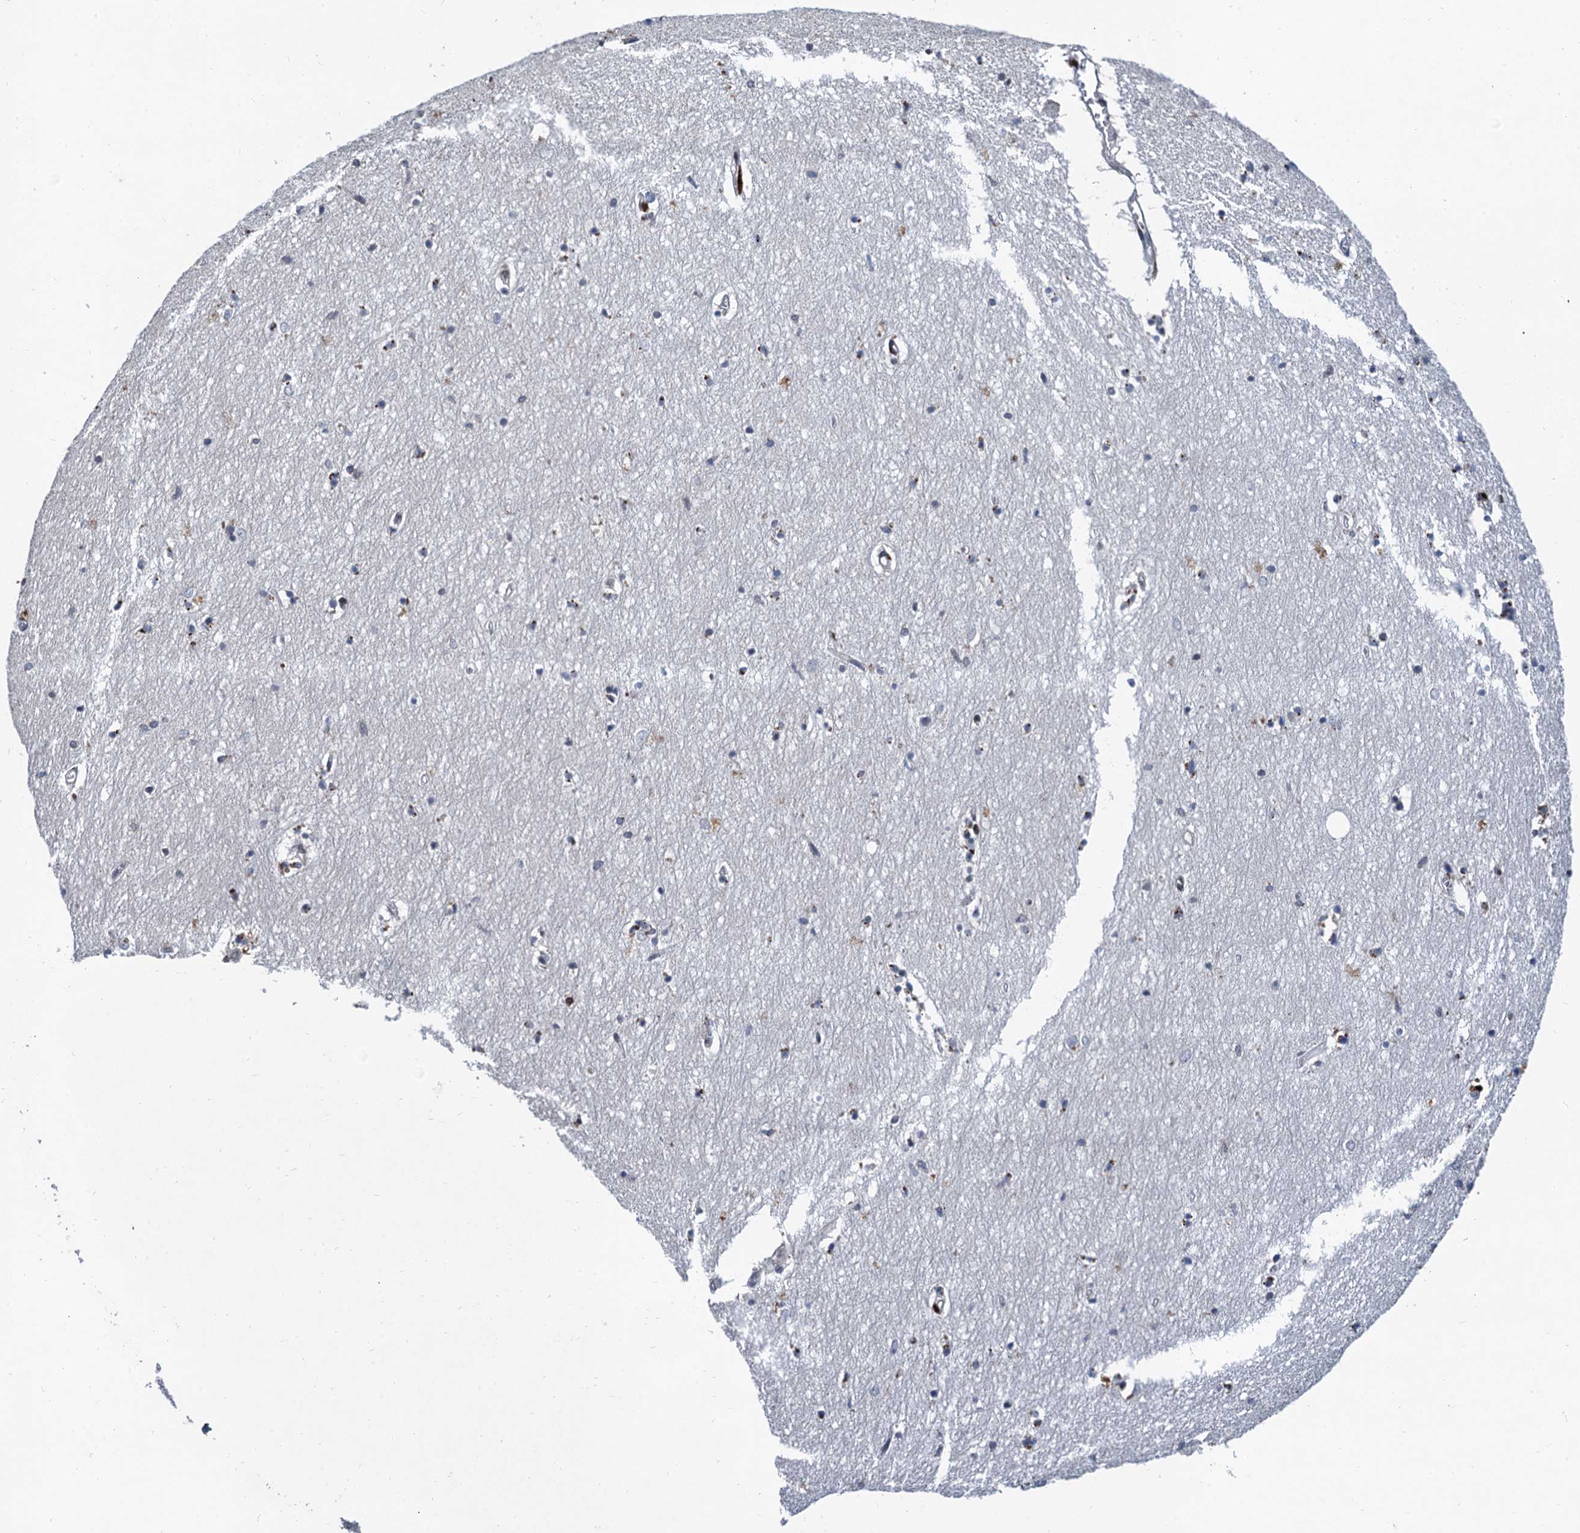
{"staining": {"intensity": "moderate", "quantity": "<25%", "location": "nuclear"}, "tissue": "hippocampus", "cell_type": "Glial cells", "image_type": "normal", "snomed": [{"axis": "morphology", "description": "Normal tissue, NOS"}, {"axis": "topography", "description": "Hippocampus"}], "caption": "IHC micrograph of unremarkable human hippocampus stained for a protein (brown), which shows low levels of moderate nuclear positivity in approximately <25% of glial cells.", "gene": "FAM217B", "patient": {"sex": "female", "age": 64}}